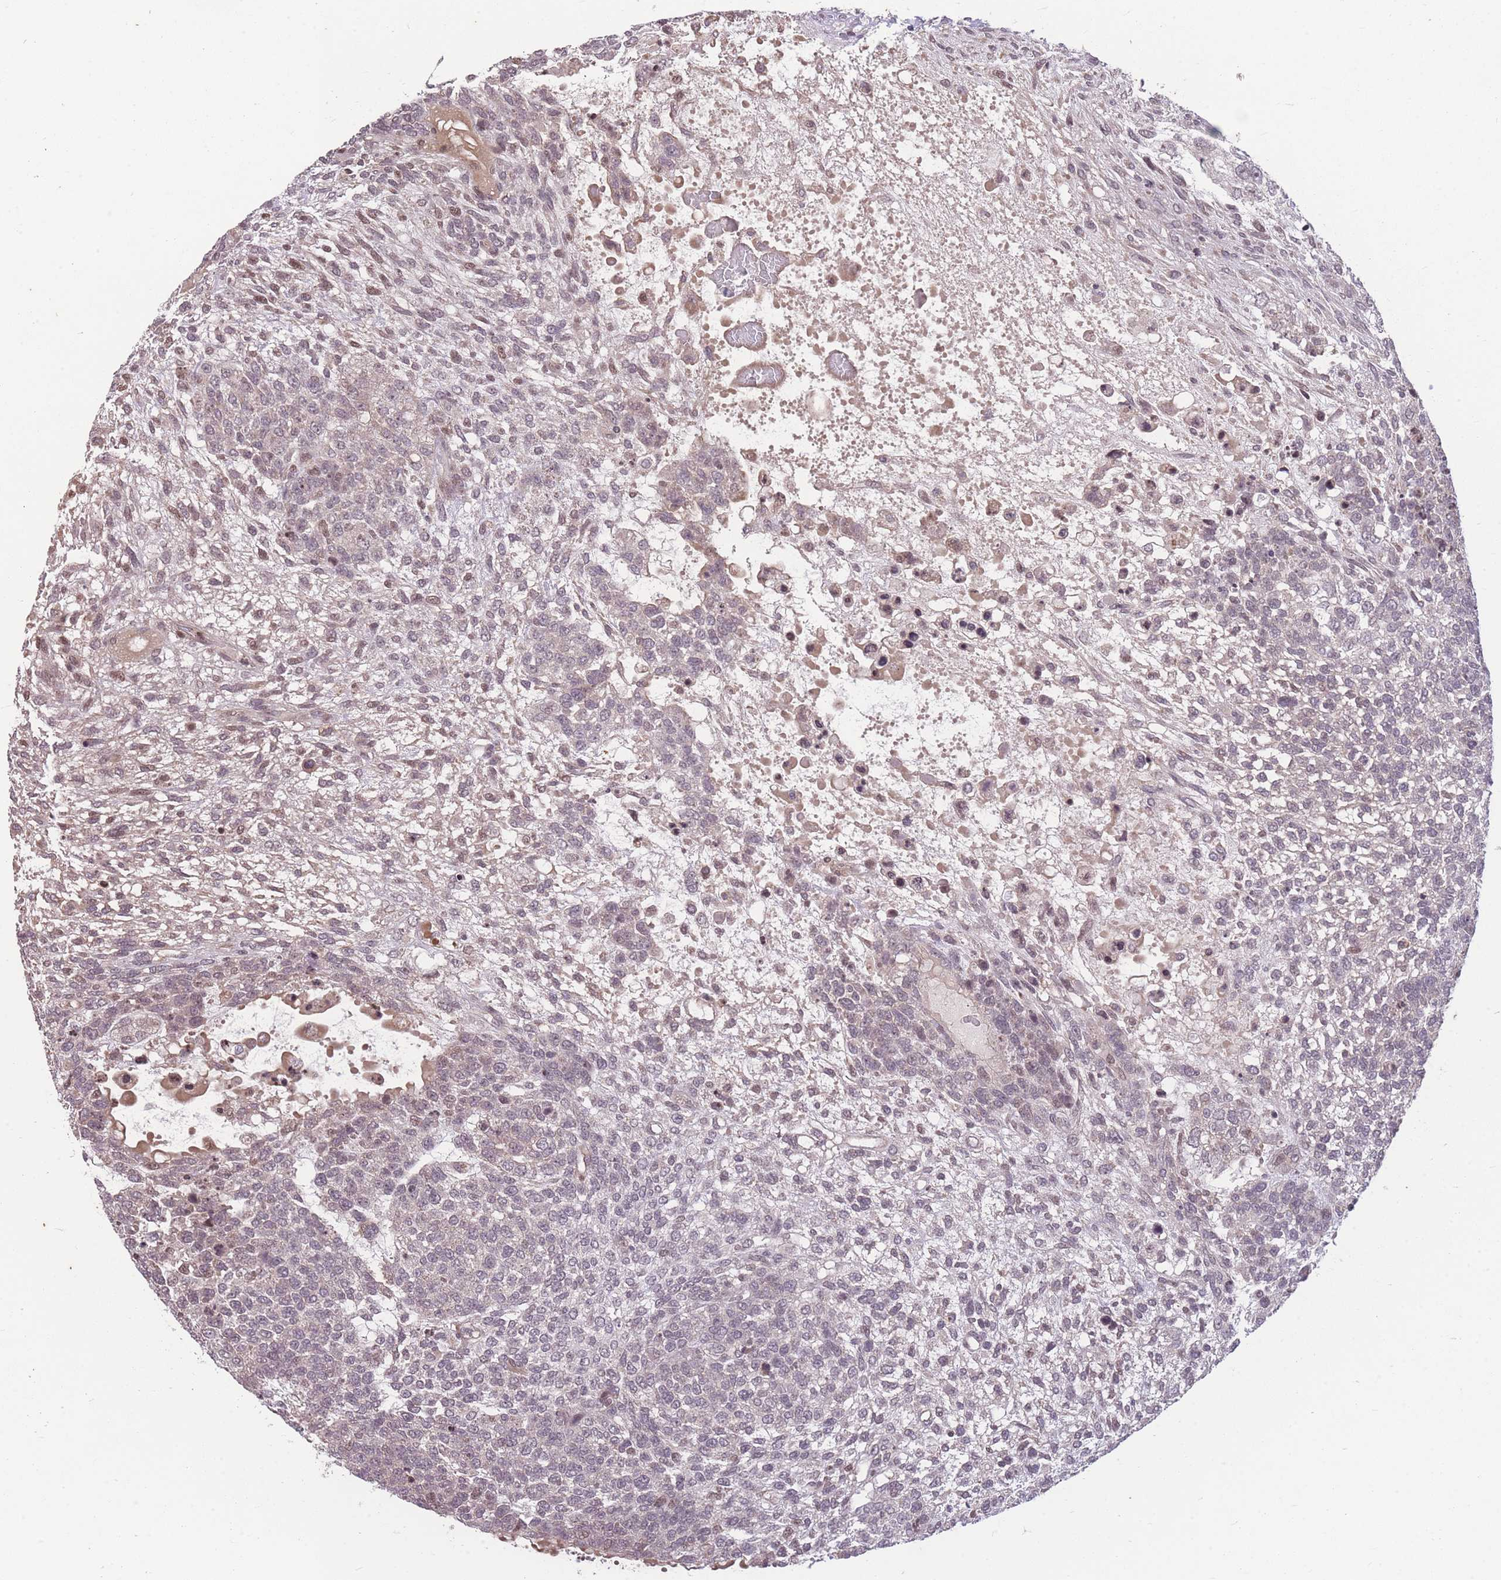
{"staining": {"intensity": "weak", "quantity": "<25%", "location": "nuclear"}, "tissue": "testis cancer", "cell_type": "Tumor cells", "image_type": "cancer", "snomed": [{"axis": "morphology", "description": "Carcinoma, Embryonal, NOS"}, {"axis": "topography", "description": "Testis"}], "caption": "The image demonstrates no staining of tumor cells in embryonal carcinoma (testis).", "gene": "GGT5", "patient": {"sex": "male", "age": 23}}